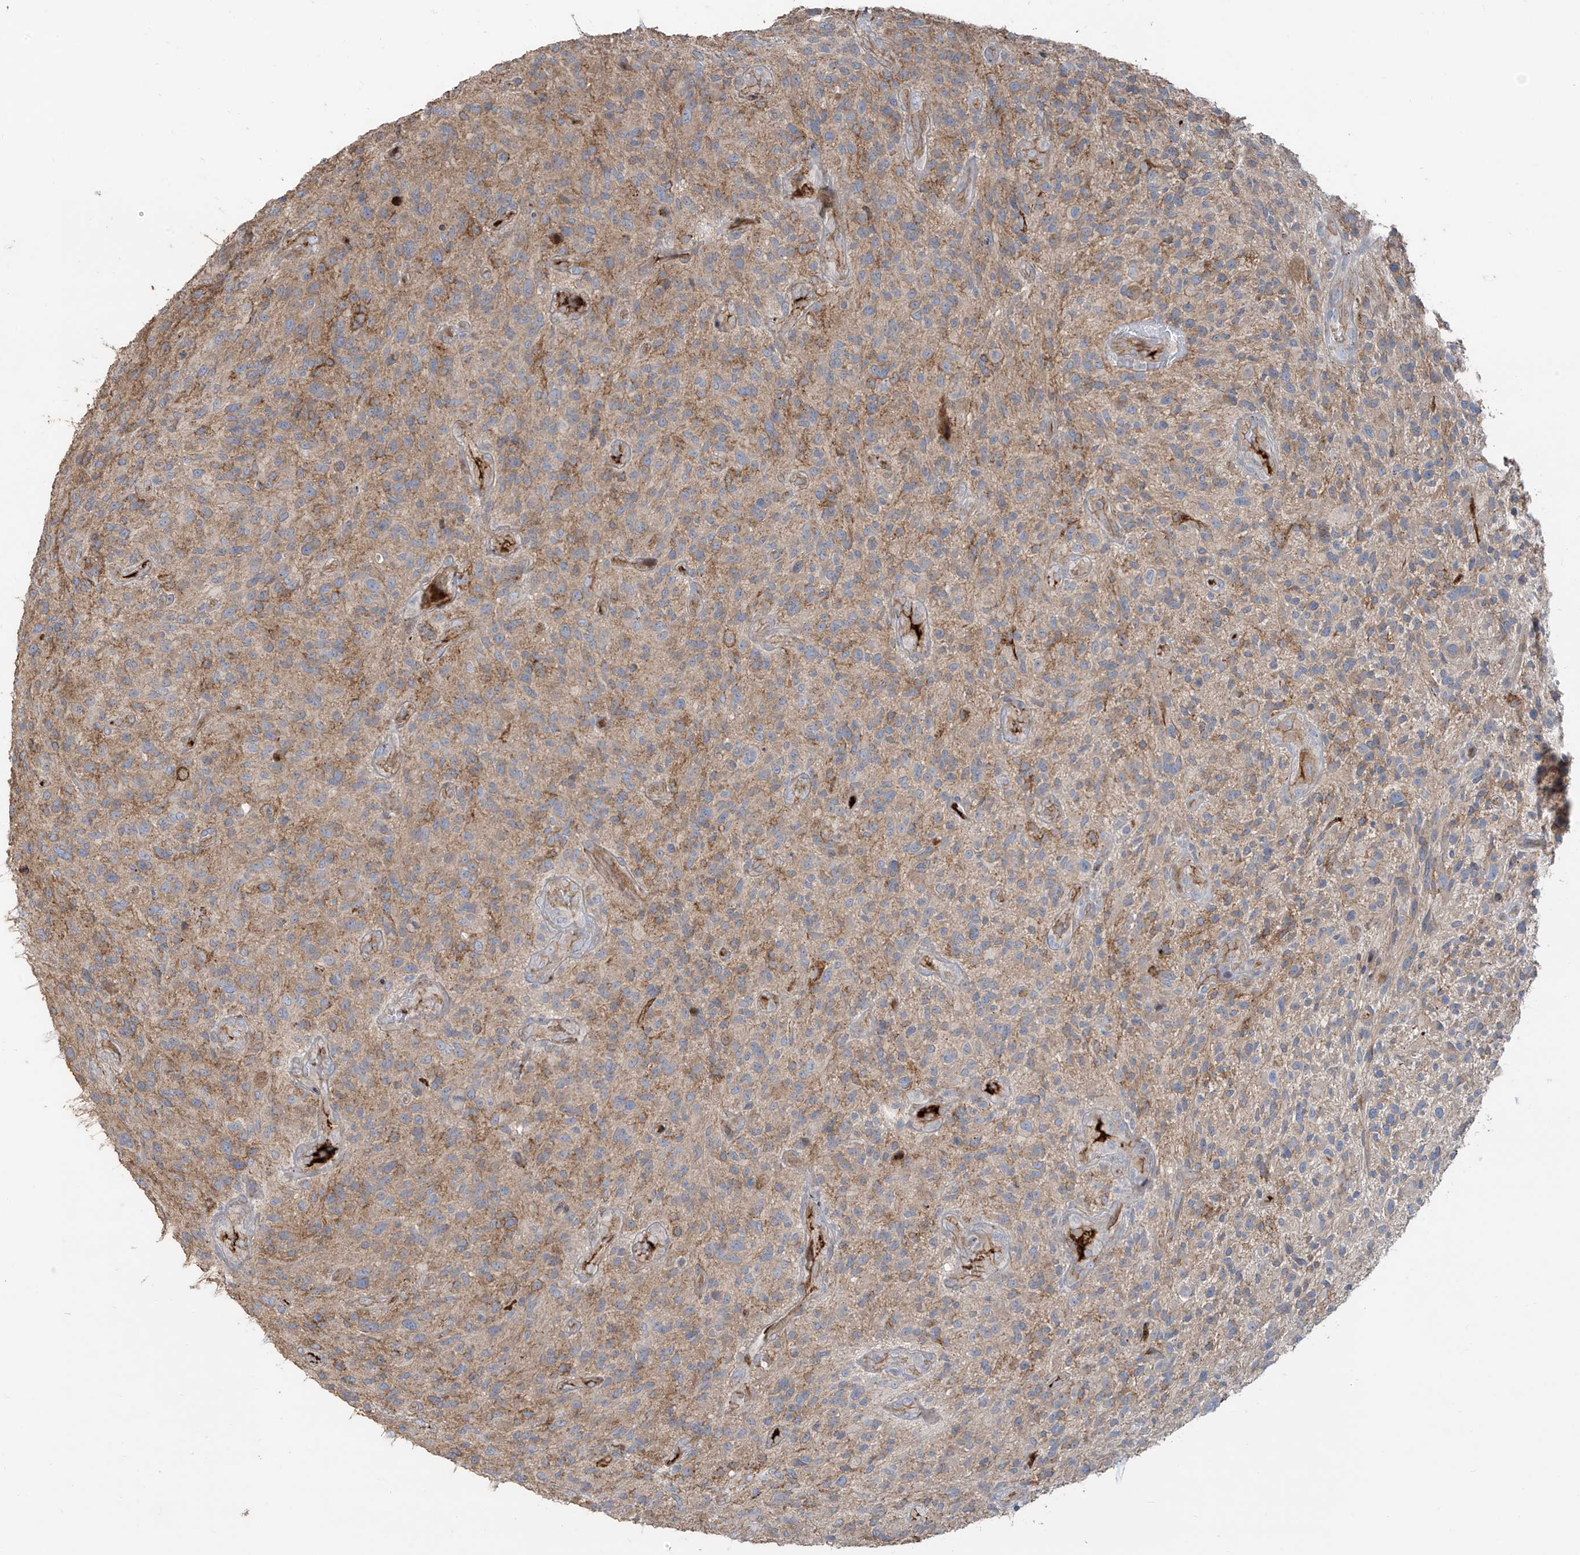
{"staining": {"intensity": "negative", "quantity": "none", "location": "none"}, "tissue": "glioma", "cell_type": "Tumor cells", "image_type": "cancer", "snomed": [{"axis": "morphology", "description": "Glioma, malignant, High grade"}, {"axis": "topography", "description": "Brain"}], "caption": "Malignant glioma (high-grade) was stained to show a protein in brown. There is no significant expression in tumor cells.", "gene": "ABTB1", "patient": {"sex": "male", "age": 47}}